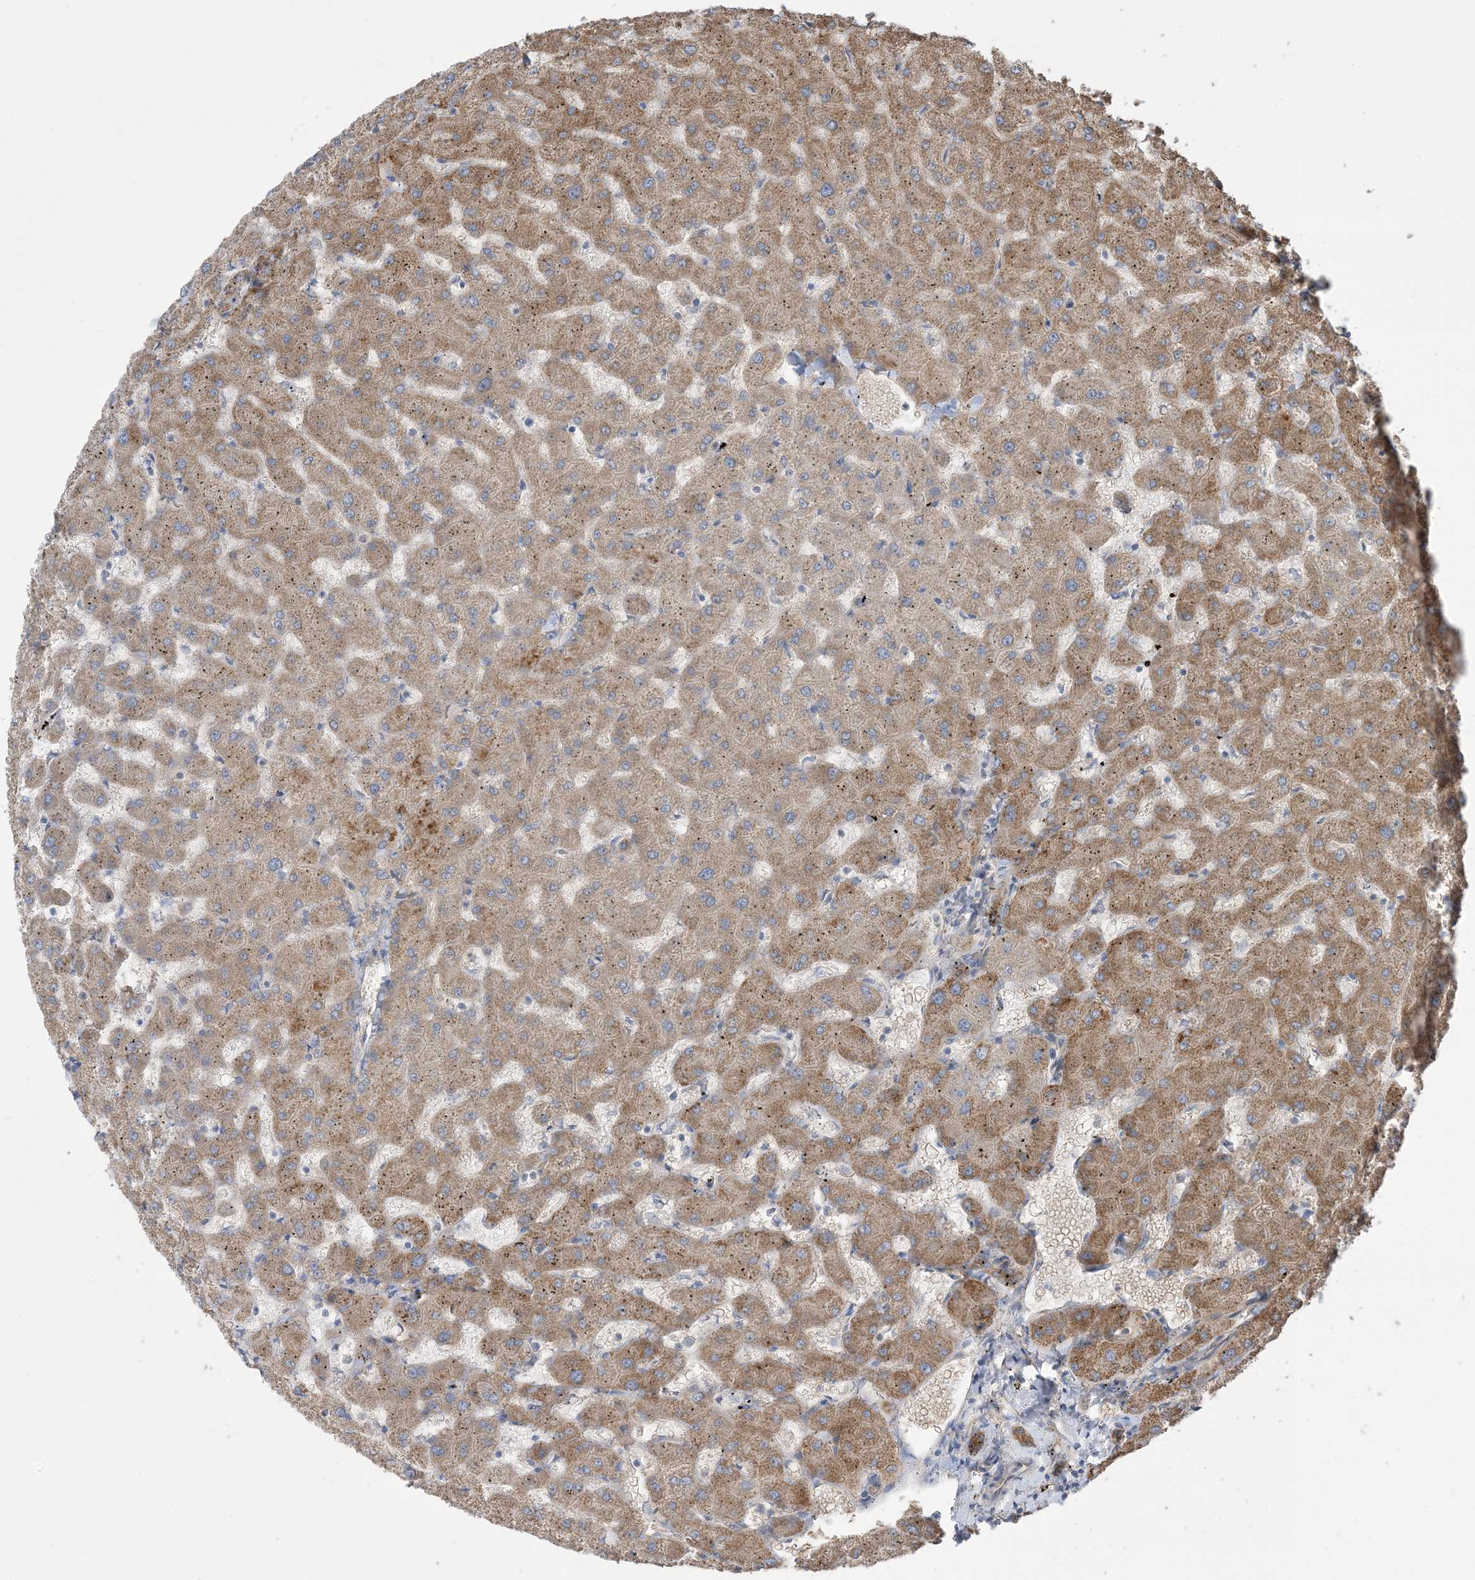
{"staining": {"intensity": "strong", "quantity": ">75%", "location": "cytoplasmic/membranous"}, "tissue": "liver", "cell_type": "Cholangiocytes", "image_type": "normal", "snomed": [{"axis": "morphology", "description": "Normal tissue, NOS"}, {"axis": "topography", "description": "Liver"}], "caption": "High-magnification brightfield microscopy of benign liver stained with DAB (3,3'-diaminobenzidine) (brown) and counterstained with hematoxylin (blue). cholangiocytes exhibit strong cytoplasmic/membranous staining is appreciated in about>75% of cells. The staining was performed using DAB (3,3'-diaminobenzidine) to visualize the protein expression in brown, while the nuclei were stained in blue with hematoxylin (Magnification: 20x).", "gene": "CCNY", "patient": {"sex": "female", "age": 63}}